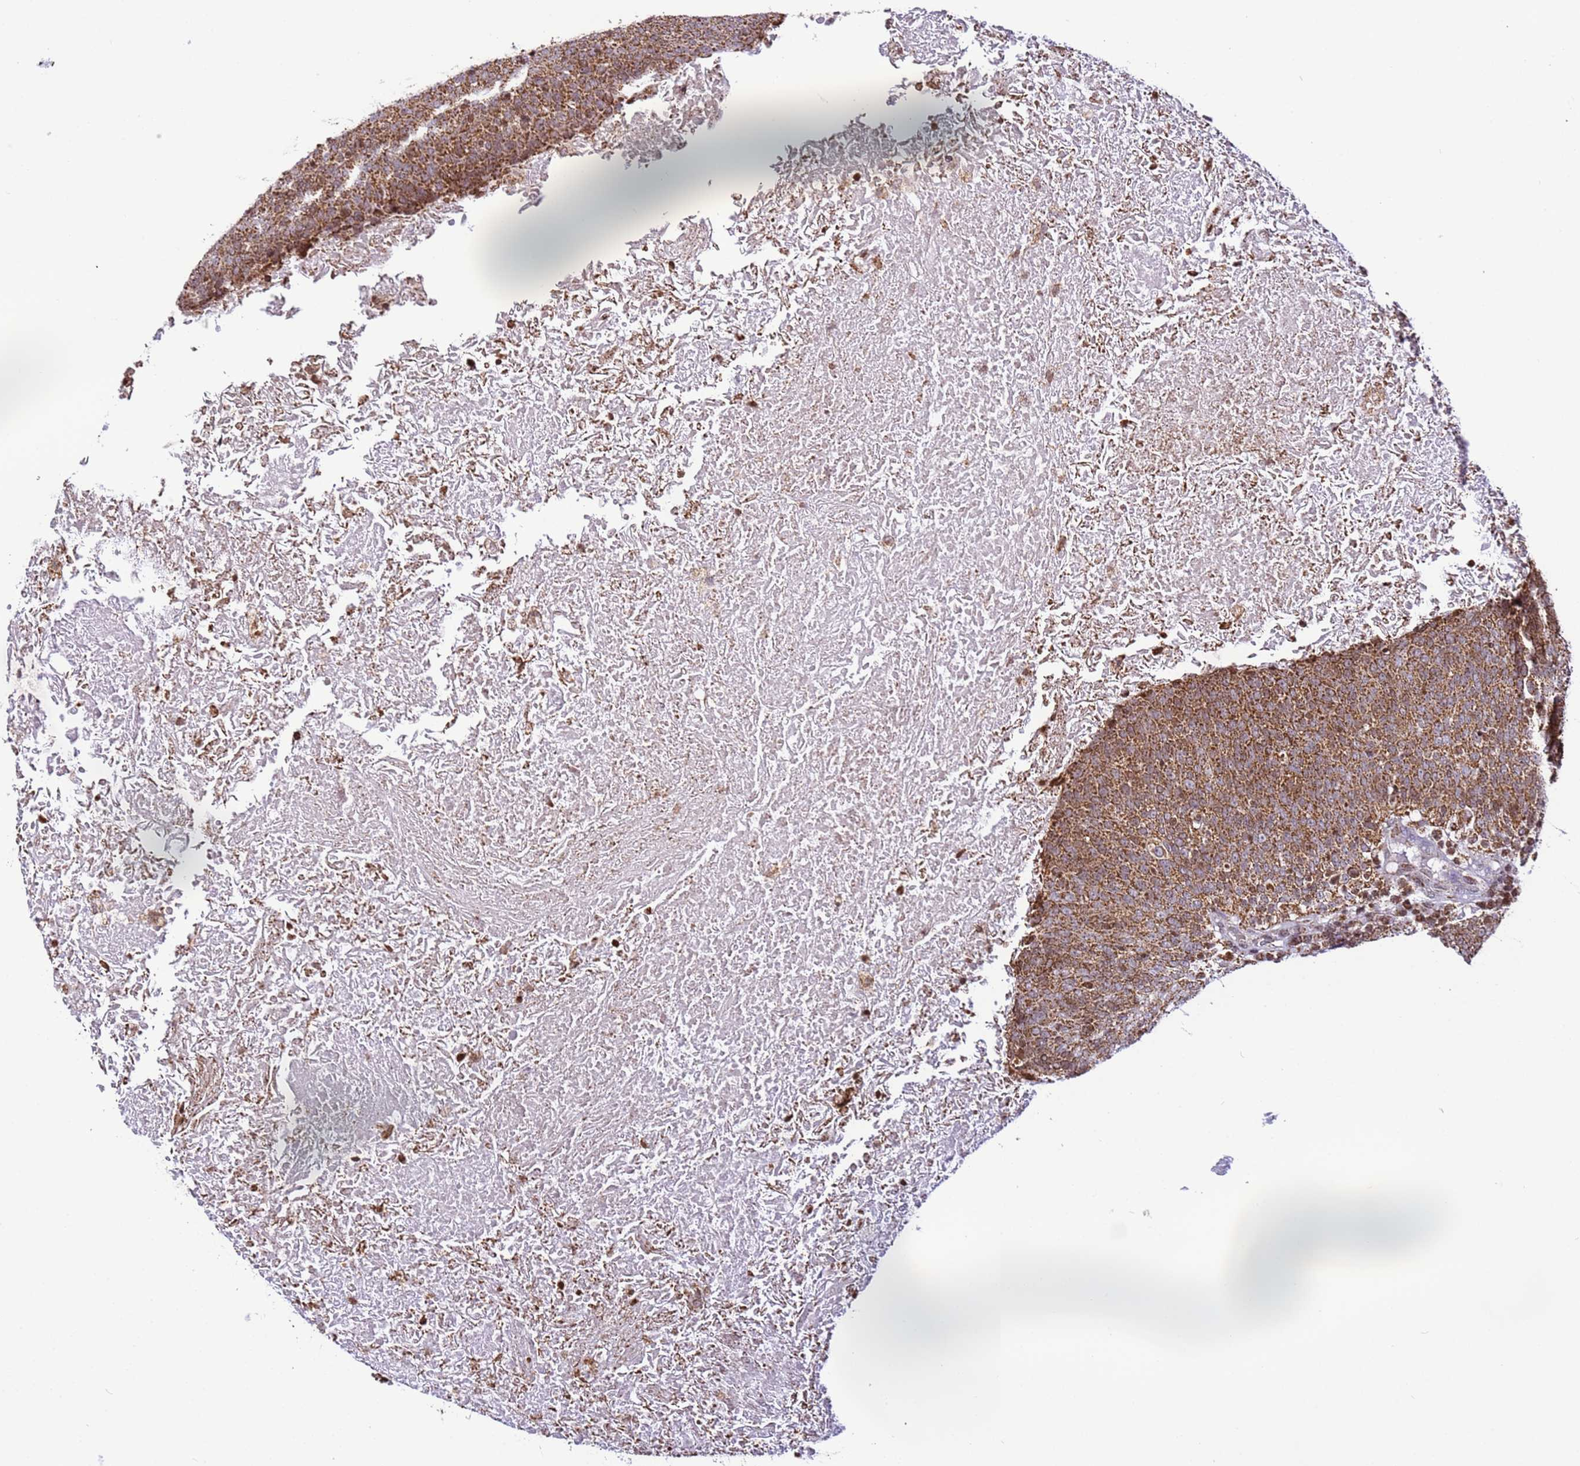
{"staining": {"intensity": "strong", "quantity": ">75%", "location": "cytoplasmic/membranous"}, "tissue": "head and neck cancer", "cell_type": "Tumor cells", "image_type": "cancer", "snomed": [{"axis": "morphology", "description": "Squamous cell carcinoma, NOS"}, {"axis": "morphology", "description": "Squamous cell carcinoma, metastatic, NOS"}, {"axis": "topography", "description": "Lymph node"}, {"axis": "topography", "description": "Head-Neck"}], "caption": "Strong cytoplasmic/membranous protein positivity is identified in about >75% of tumor cells in squamous cell carcinoma (head and neck).", "gene": "HSPE1", "patient": {"sex": "male", "age": 62}}